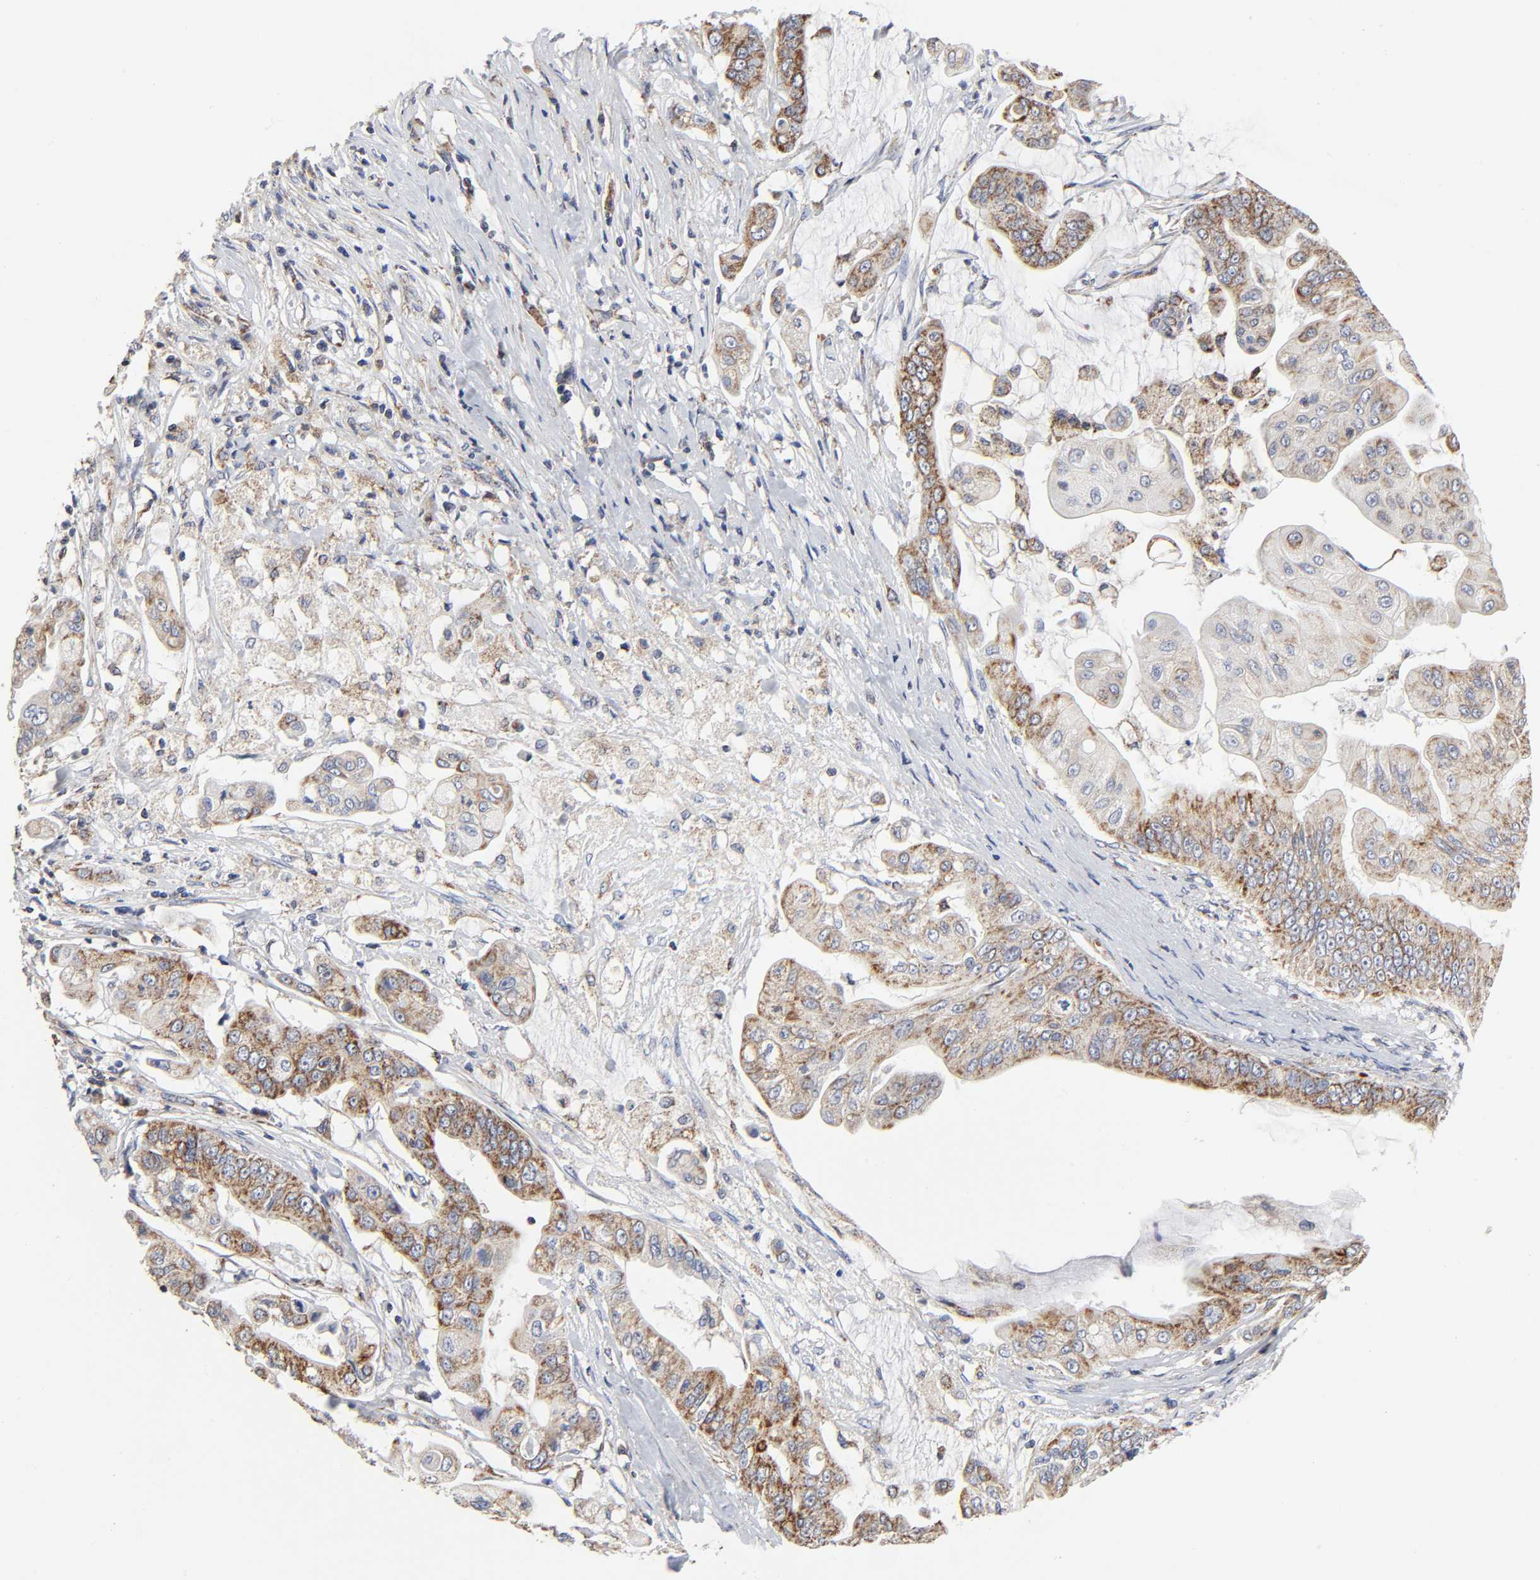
{"staining": {"intensity": "moderate", "quantity": ">75%", "location": "cytoplasmic/membranous"}, "tissue": "pancreatic cancer", "cell_type": "Tumor cells", "image_type": "cancer", "snomed": [{"axis": "morphology", "description": "Adenocarcinoma, NOS"}, {"axis": "topography", "description": "Pancreas"}], "caption": "Approximately >75% of tumor cells in pancreatic cancer (adenocarcinoma) display moderate cytoplasmic/membranous protein staining as visualized by brown immunohistochemical staining.", "gene": "COX6B1", "patient": {"sex": "female", "age": 75}}